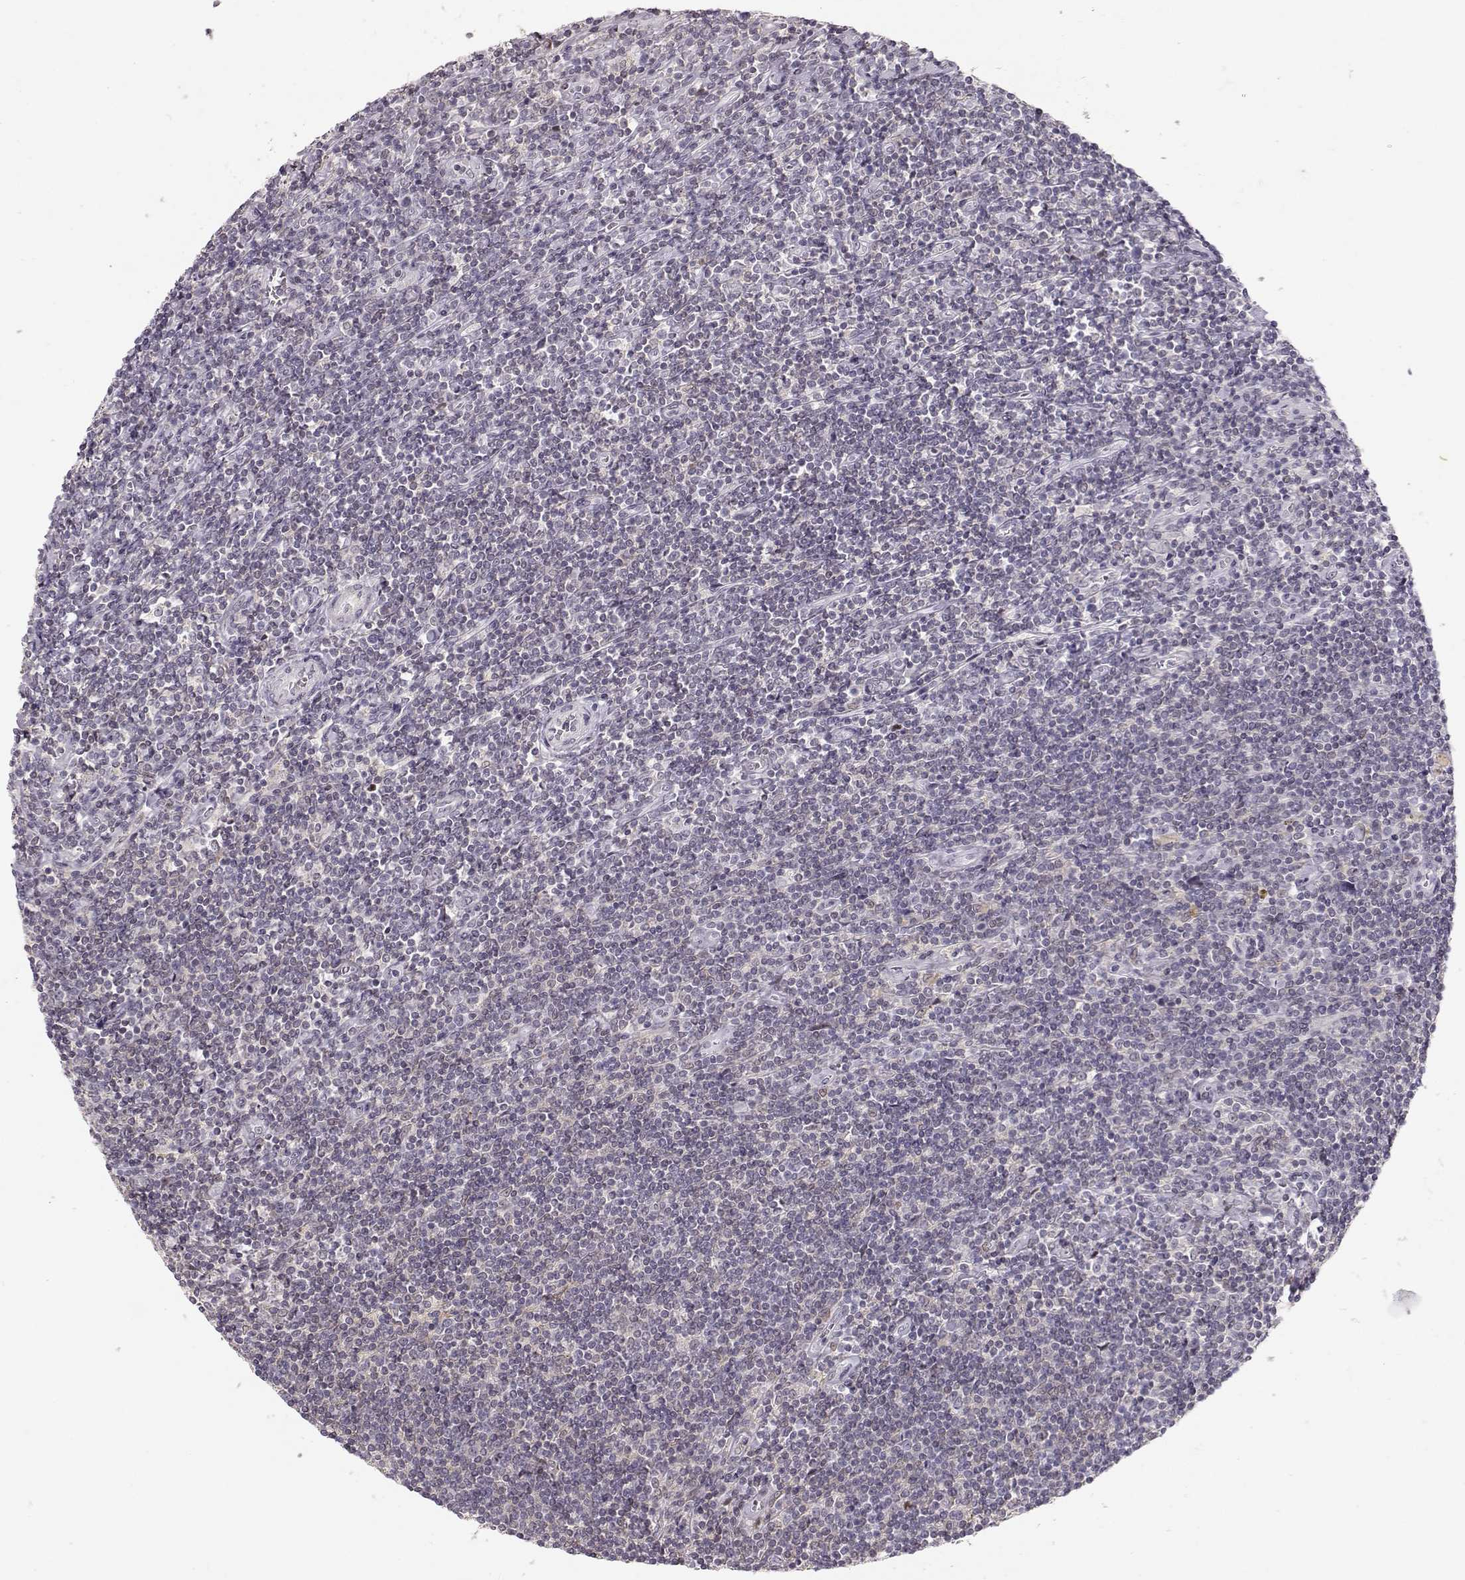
{"staining": {"intensity": "negative", "quantity": "none", "location": "none"}, "tissue": "lymphoma", "cell_type": "Tumor cells", "image_type": "cancer", "snomed": [{"axis": "morphology", "description": "Hodgkin's disease, NOS"}, {"axis": "topography", "description": "Lymph node"}], "caption": "IHC micrograph of neoplastic tissue: Hodgkin's disease stained with DAB shows no significant protein staining in tumor cells.", "gene": "TEPP", "patient": {"sex": "male", "age": 40}}